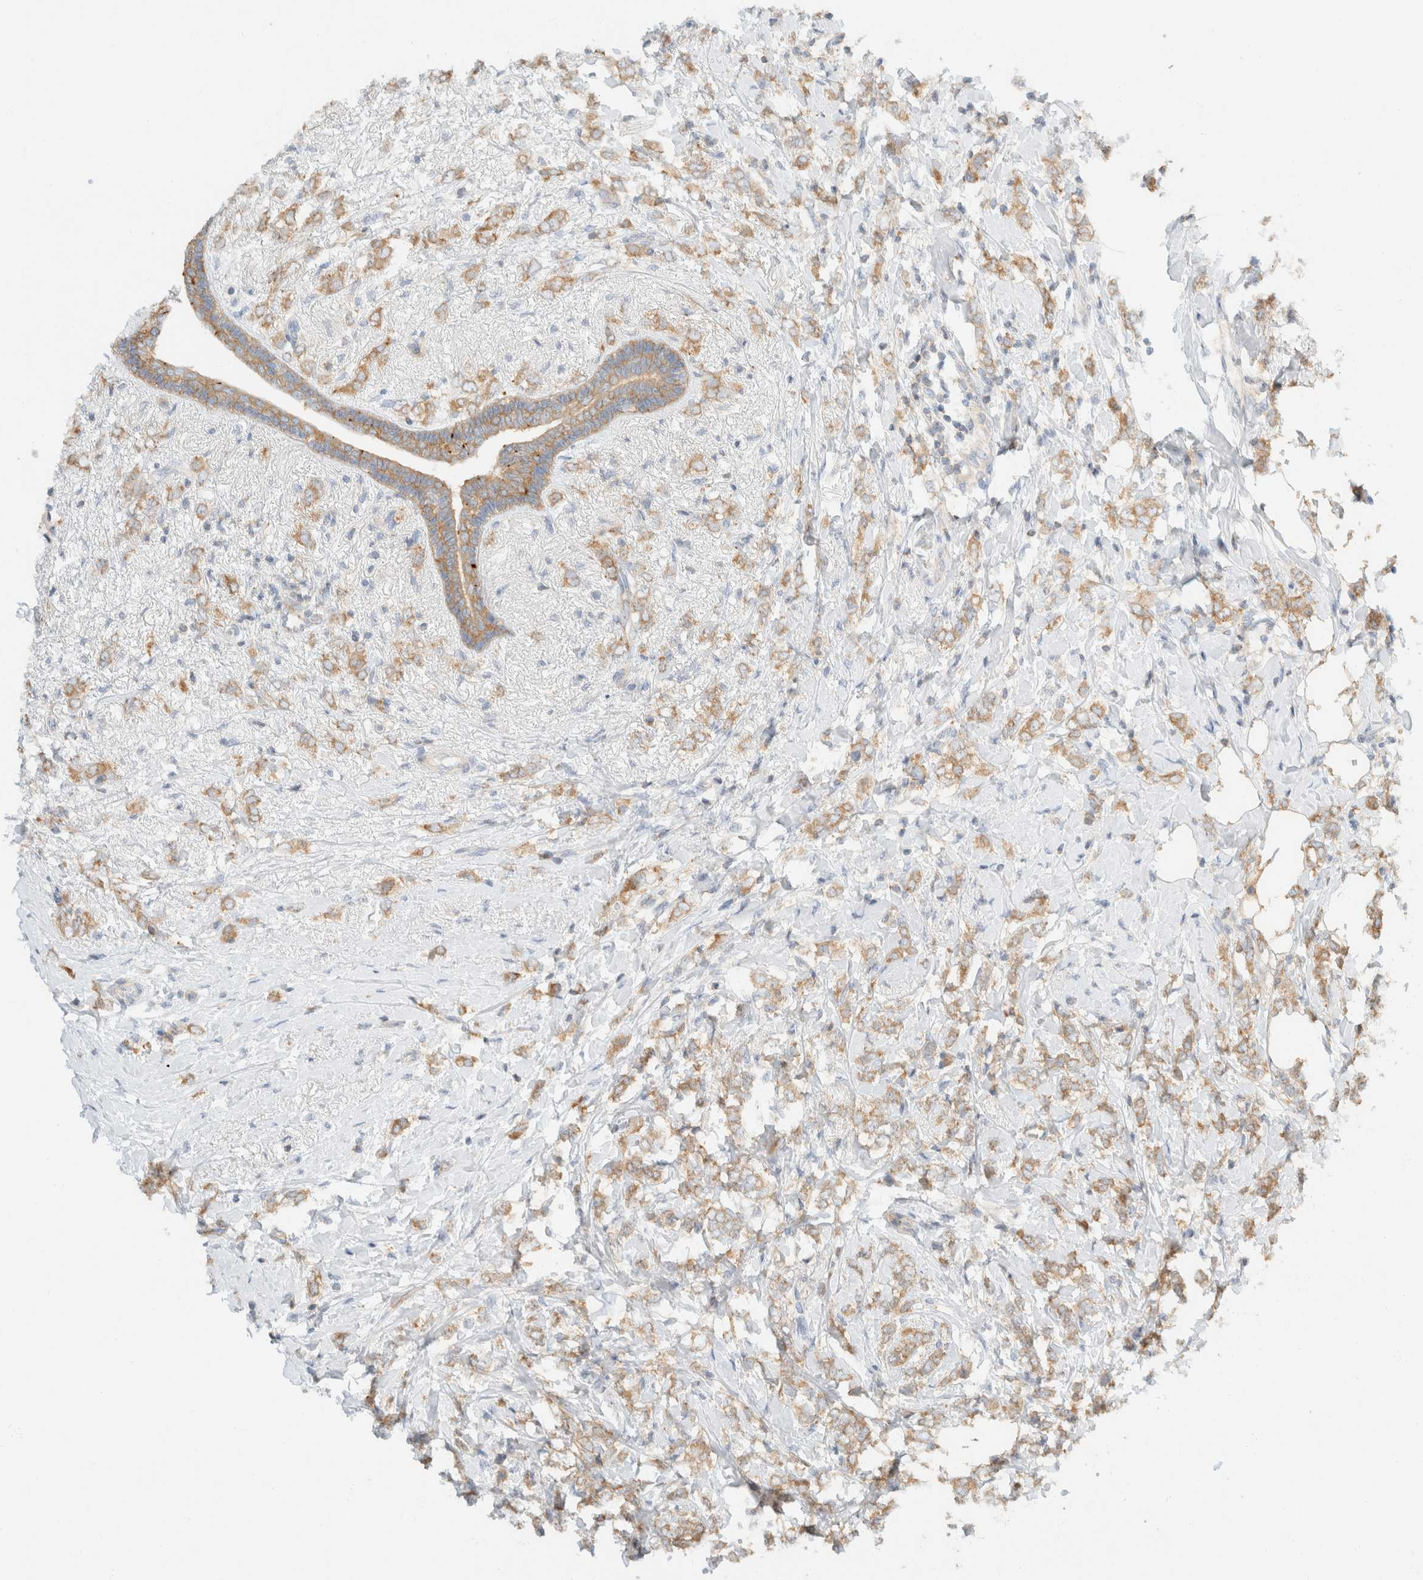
{"staining": {"intensity": "moderate", "quantity": ">75%", "location": "cytoplasmic/membranous"}, "tissue": "breast cancer", "cell_type": "Tumor cells", "image_type": "cancer", "snomed": [{"axis": "morphology", "description": "Normal tissue, NOS"}, {"axis": "morphology", "description": "Lobular carcinoma"}, {"axis": "topography", "description": "Breast"}], "caption": "Immunohistochemical staining of breast cancer exhibits medium levels of moderate cytoplasmic/membranous staining in about >75% of tumor cells.", "gene": "SH3GLB2", "patient": {"sex": "female", "age": 47}}